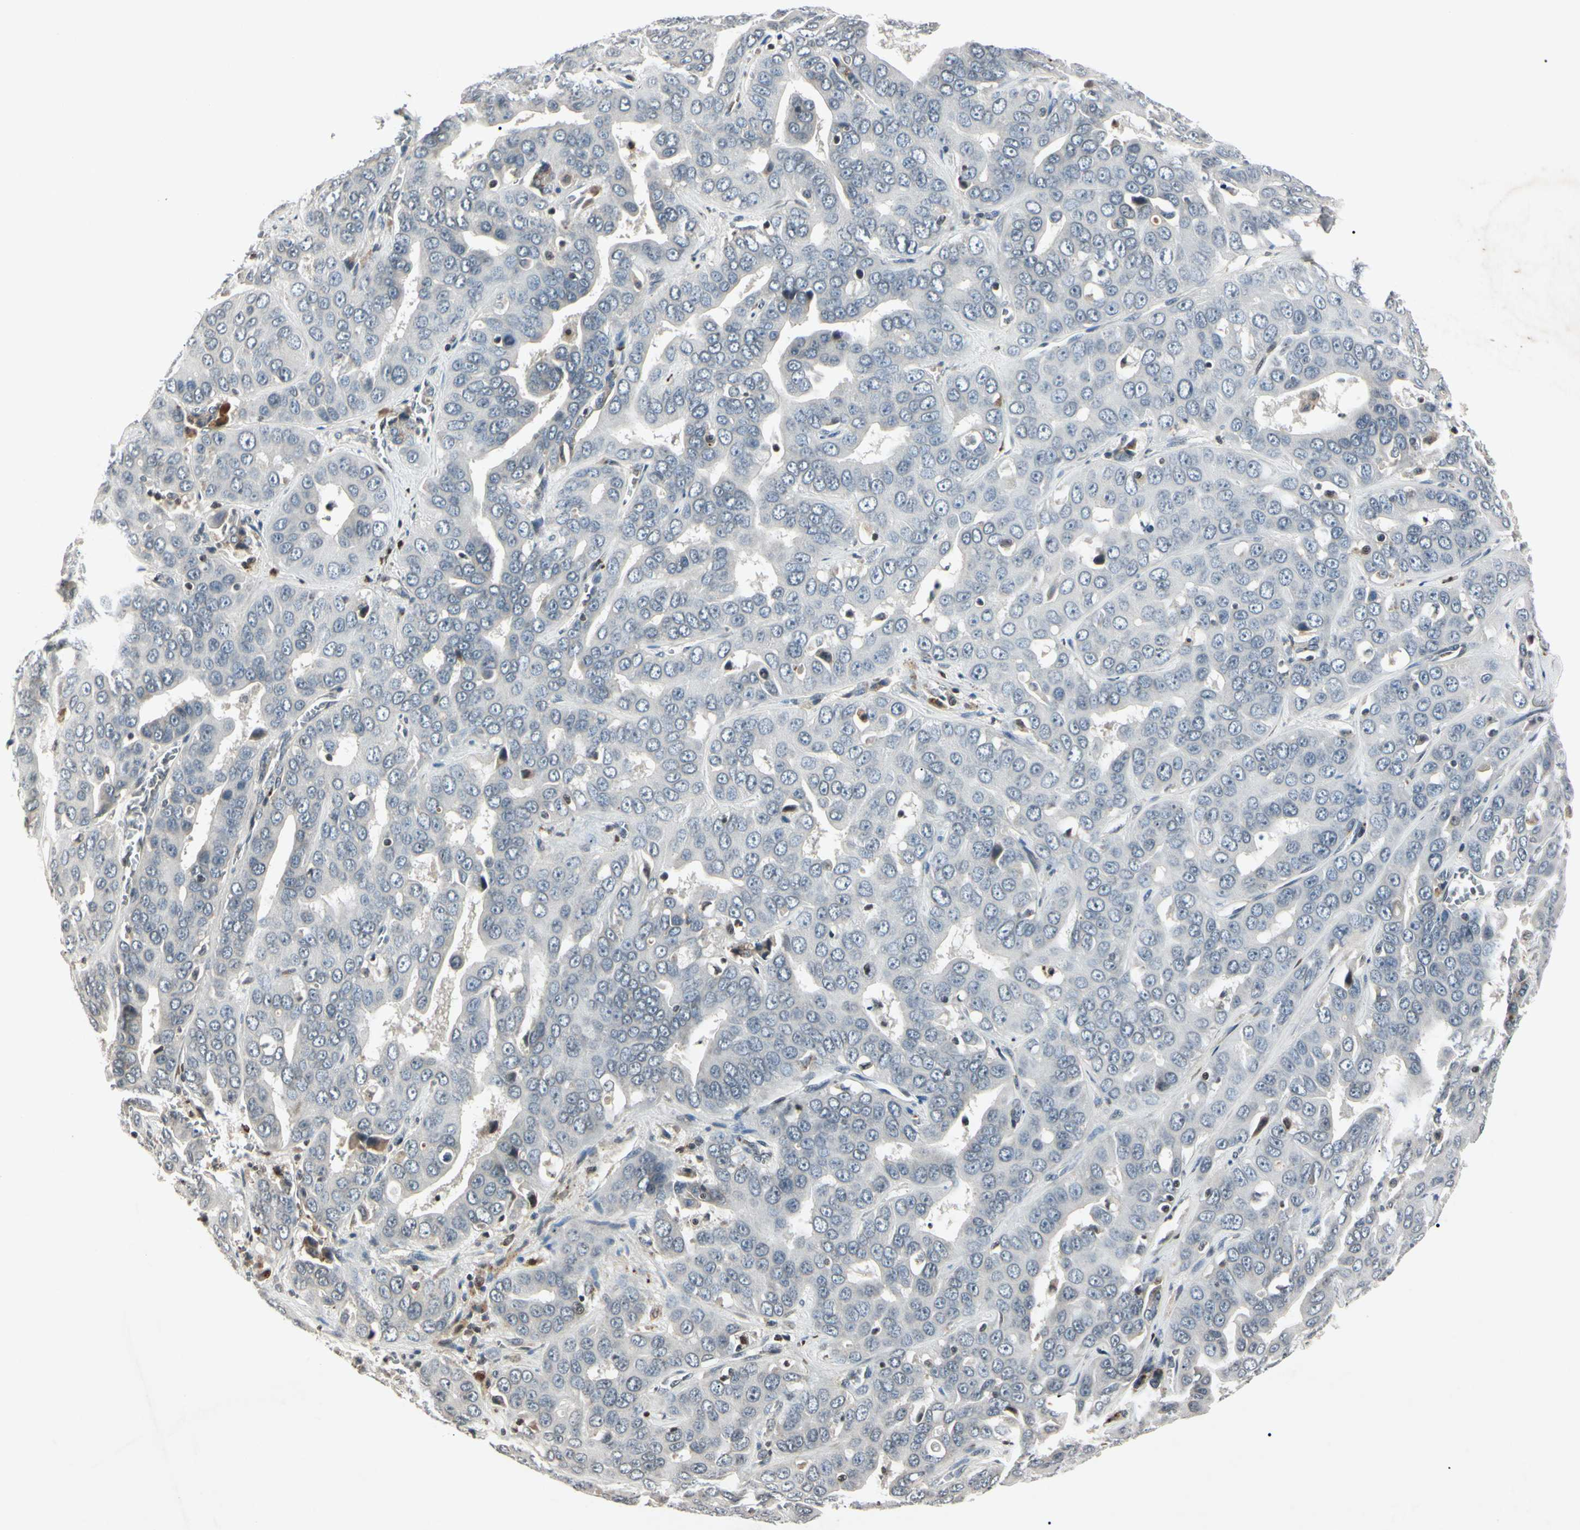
{"staining": {"intensity": "negative", "quantity": "none", "location": "none"}, "tissue": "liver cancer", "cell_type": "Tumor cells", "image_type": "cancer", "snomed": [{"axis": "morphology", "description": "Cholangiocarcinoma"}, {"axis": "topography", "description": "Liver"}], "caption": "Tumor cells show no significant protein positivity in cholangiocarcinoma (liver). (DAB (3,3'-diaminobenzidine) IHC, high magnification).", "gene": "AEBP1", "patient": {"sex": "female", "age": 52}}